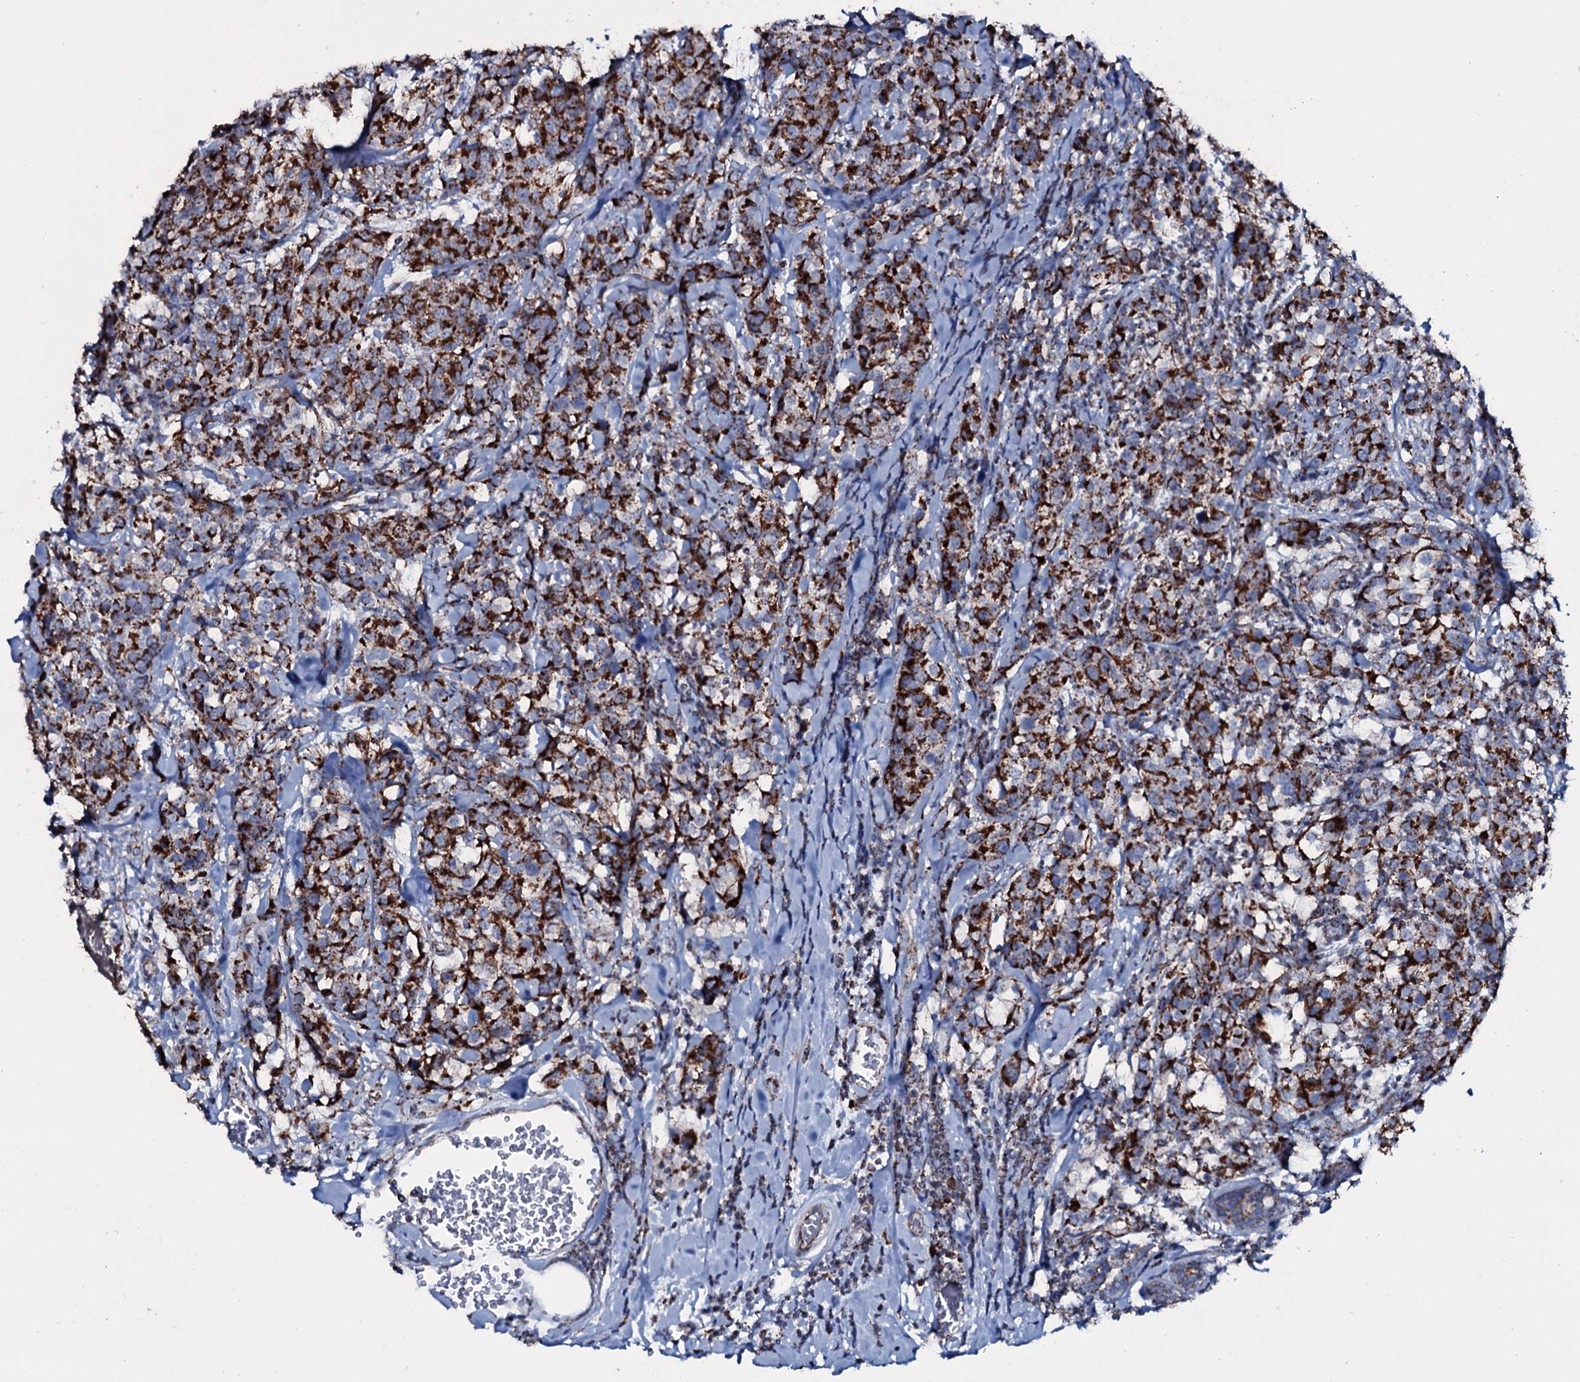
{"staining": {"intensity": "strong", "quantity": ">75%", "location": "cytoplasmic/membranous"}, "tissue": "breast cancer", "cell_type": "Tumor cells", "image_type": "cancer", "snomed": [{"axis": "morphology", "description": "Lobular carcinoma"}, {"axis": "topography", "description": "Breast"}], "caption": "Protein staining exhibits strong cytoplasmic/membranous positivity in approximately >75% of tumor cells in lobular carcinoma (breast). The staining was performed using DAB to visualize the protein expression in brown, while the nuclei were stained in blue with hematoxylin (Magnification: 20x).", "gene": "MRPS35", "patient": {"sex": "female", "age": 59}}